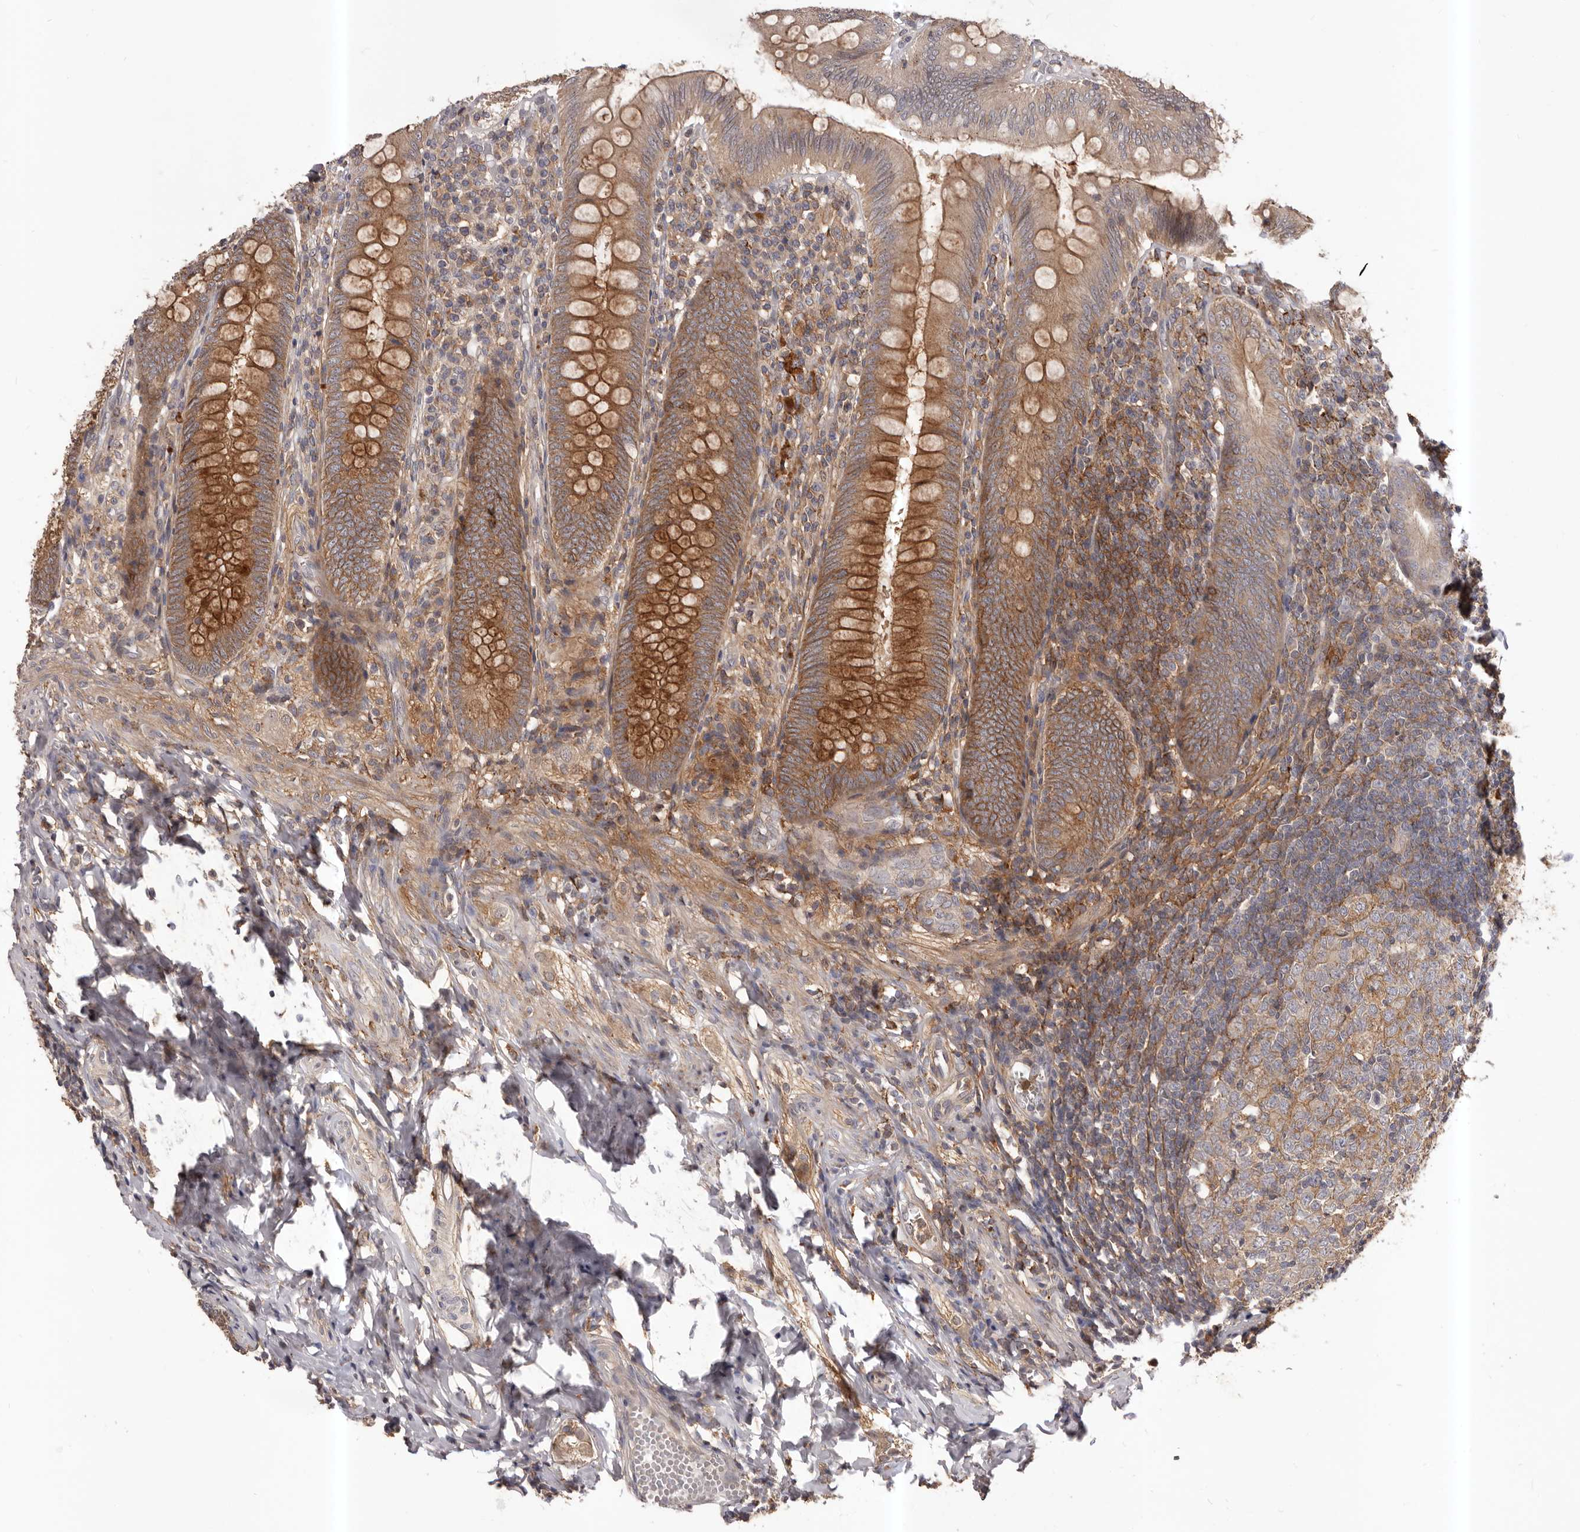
{"staining": {"intensity": "strong", "quantity": ">75%", "location": "cytoplasmic/membranous"}, "tissue": "appendix", "cell_type": "Glandular cells", "image_type": "normal", "snomed": [{"axis": "morphology", "description": "Normal tissue, NOS"}, {"axis": "topography", "description": "Appendix"}], "caption": "IHC histopathology image of normal human appendix stained for a protein (brown), which shows high levels of strong cytoplasmic/membranous positivity in approximately >75% of glandular cells.", "gene": "GLIPR2", "patient": {"sex": "male", "age": 14}}